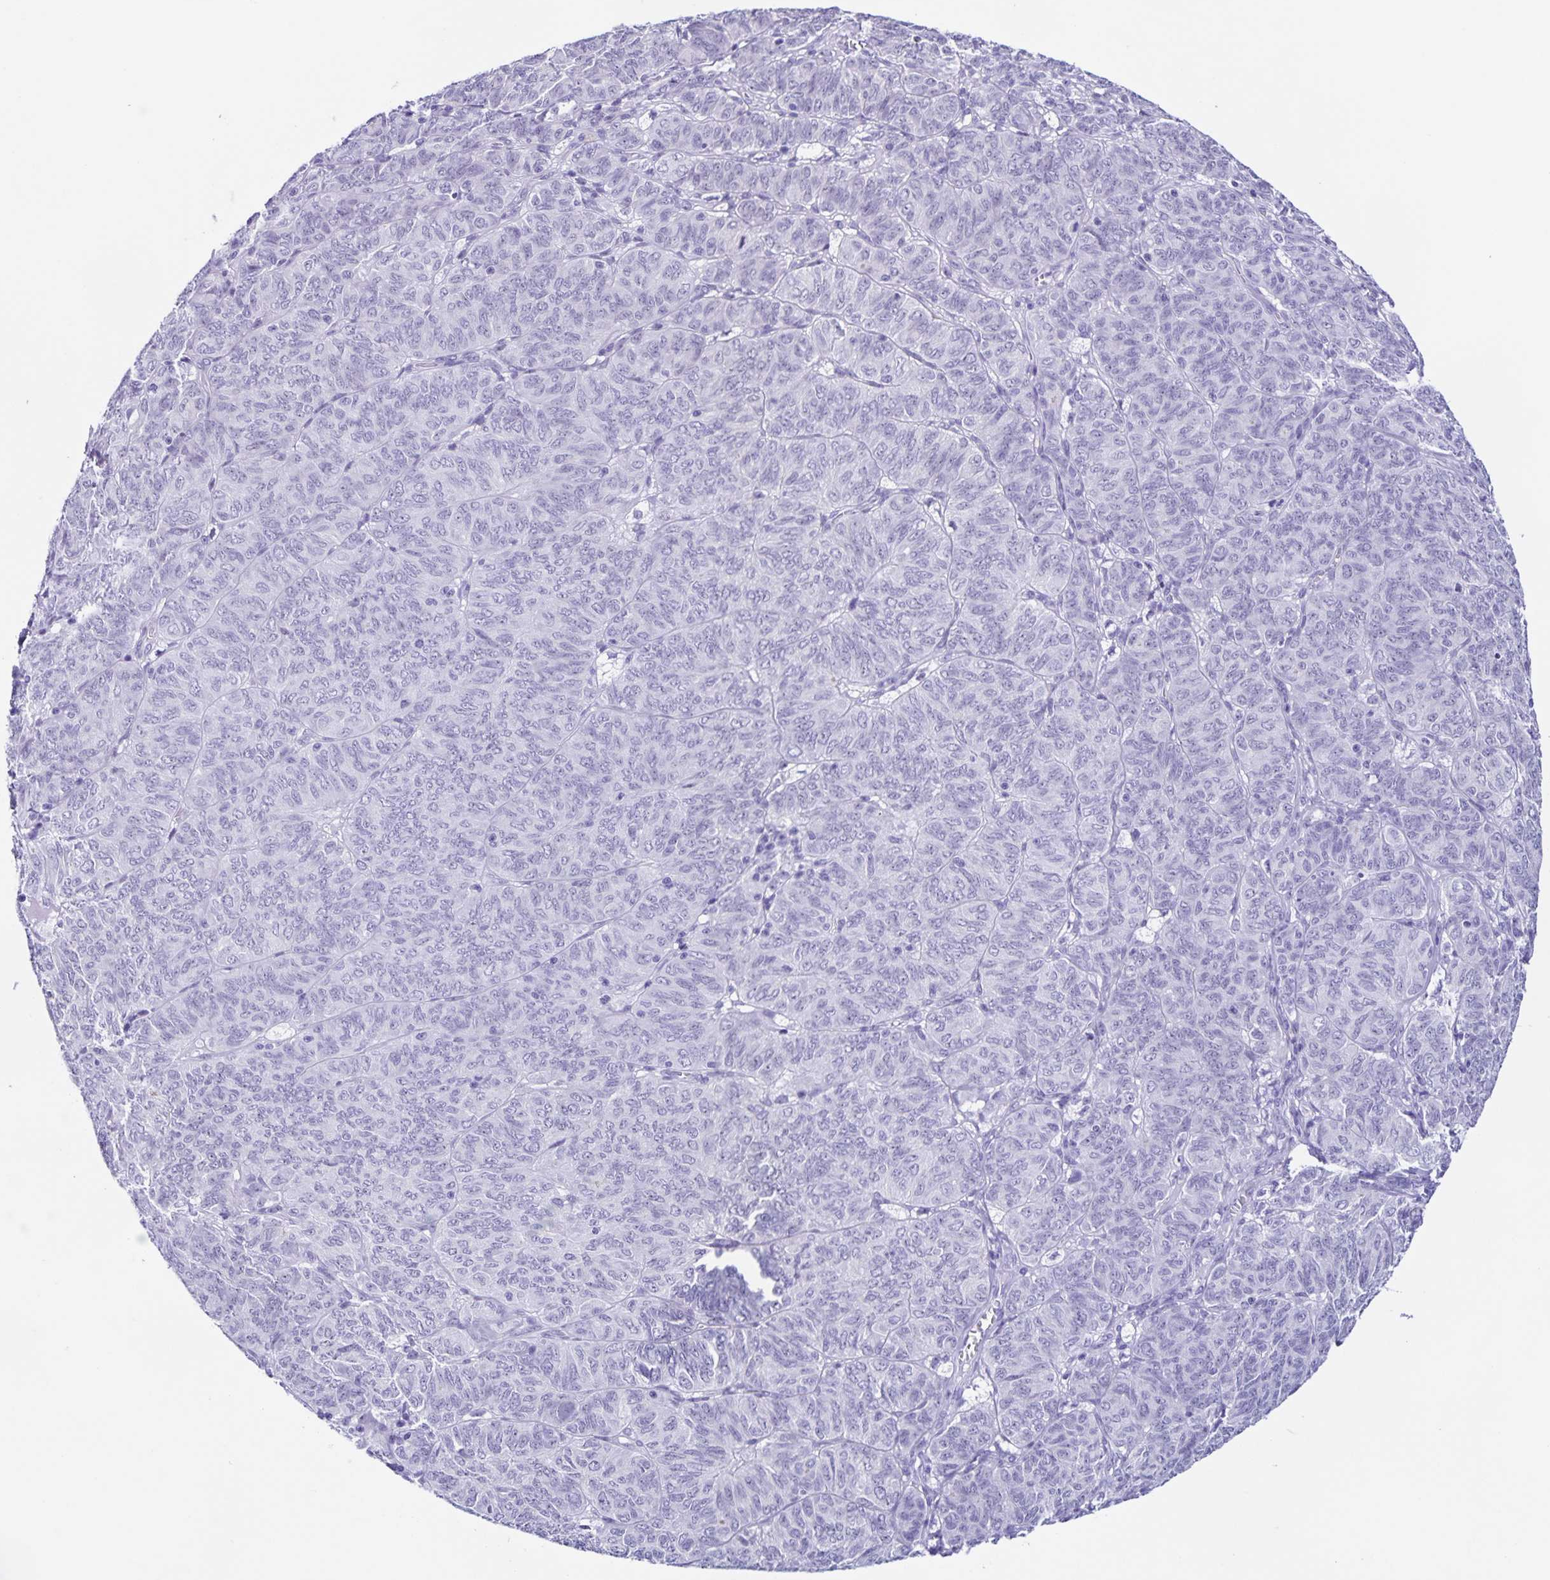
{"staining": {"intensity": "negative", "quantity": "none", "location": "none"}, "tissue": "ovarian cancer", "cell_type": "Tumor cells", "image_type": "cancer", "snomed": [{"axis": "morphology", "description": "Carcinoma, endometroid"}, {"axis": "topography", "description": "Ovary"}], "caption": "This is an IHC photomicrograph of ovarian cancer (endometroid carcinoma). There is no positivity in tumor cells.", "gene": "FAM170A", "patient": {"sex": "female", "age": 80}}